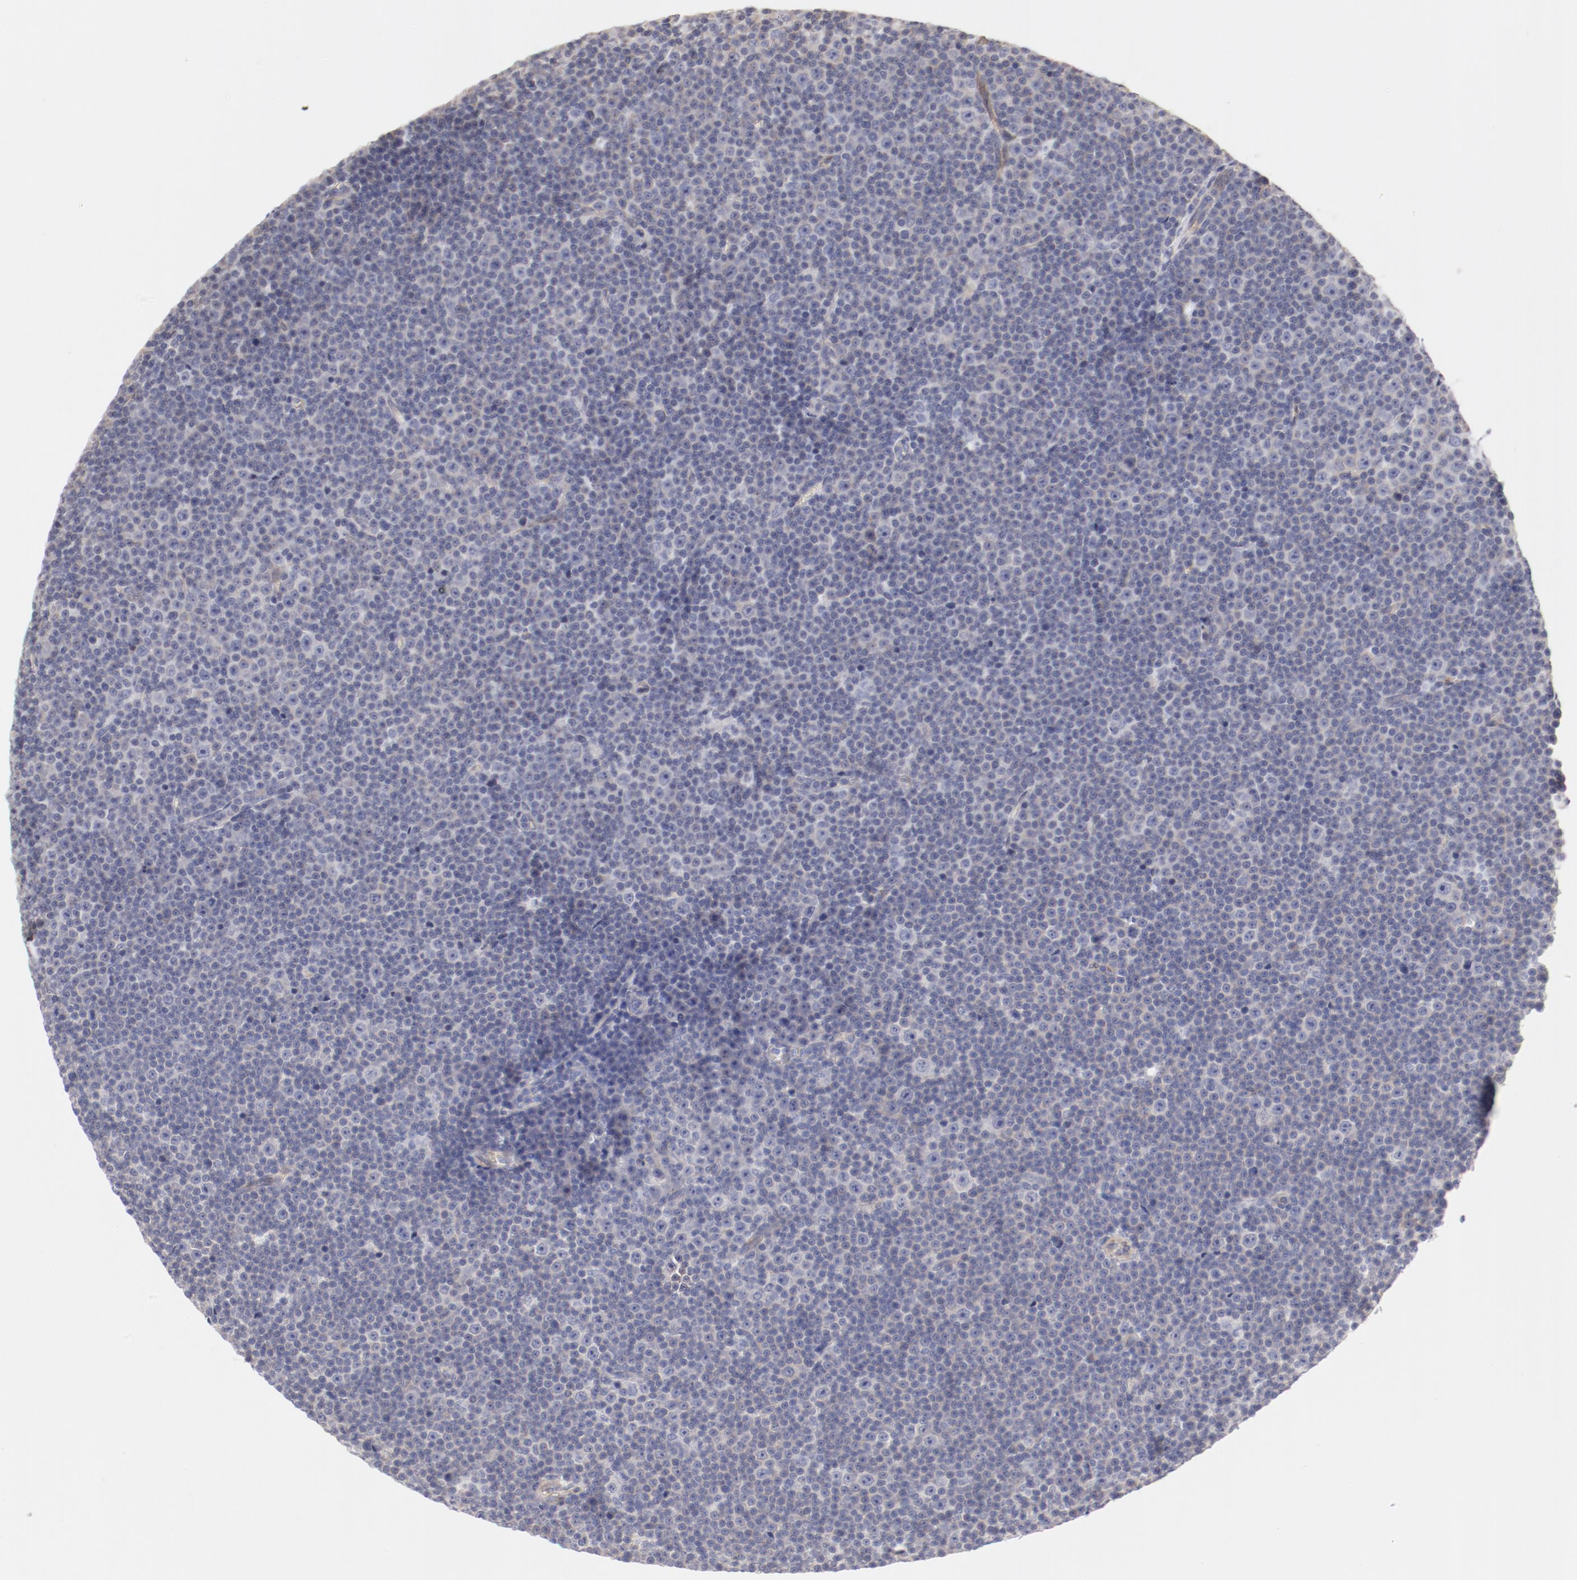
{"staining": {"intensity": "negative", "quantity": "none", "location": "none"}, "tissue": "lymphoma", "cell_type": "Tumor cells", "image_type": "cancer", "snomed": [{"axis": "morphology", "description": "Malignant lymphoma, non-Hodgkin's type, Low grade"}, {"axis": "topography", "description": "Lymph node"}], "caption": "A photomicrograph of human lymphoma is negative for staining in tumor cells. The staining was performed using DAB (3,3'-diaminobenzidine) to visualize the protein expression in brown, while the nuclei were stained in blue with hematoxylin (Magnification: 20x).", "gene": "LAX1", "patient": {"sex": "female", "age": 67}}